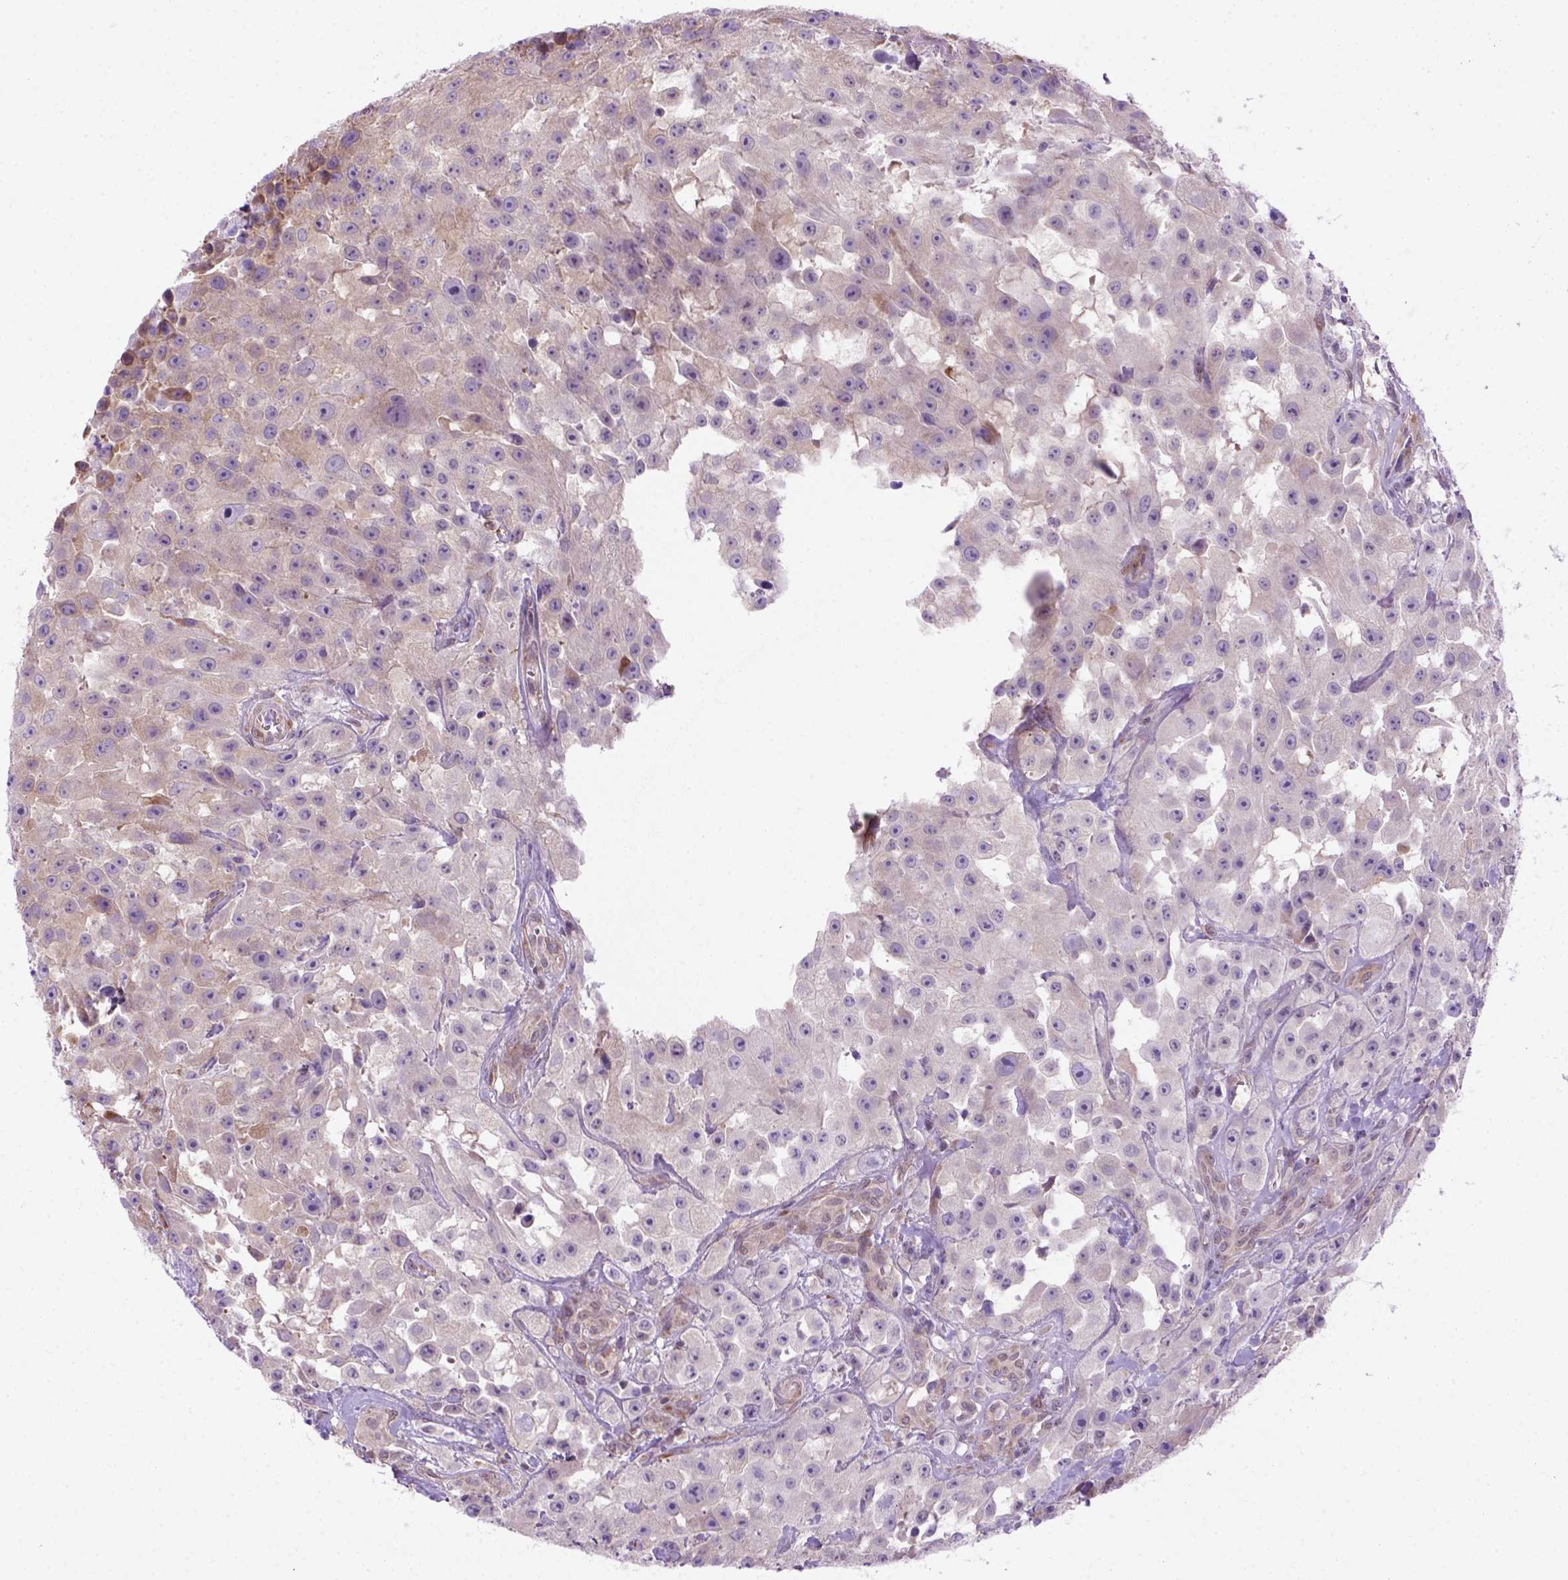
{"staining": {"intensity": "weak", "quantity": "<25%", "location": "cytoplasmic/membranous"}, "tissue": "urothelial cancer", "cell_type": "Tumor cells", "image_type": "cancer", "snomed": [{"axis": "morphology", "description": "Urothelial carcinoma, High grade"}, {"axis": "topography", "description": "Urinary bladder"}], "caption": "Human urothelial cancer stained for a protein using immunohistochemistry shows no expression in tumor cells.", "gene": "MGMT", "patient": {"sex": "male", "age": 79}}